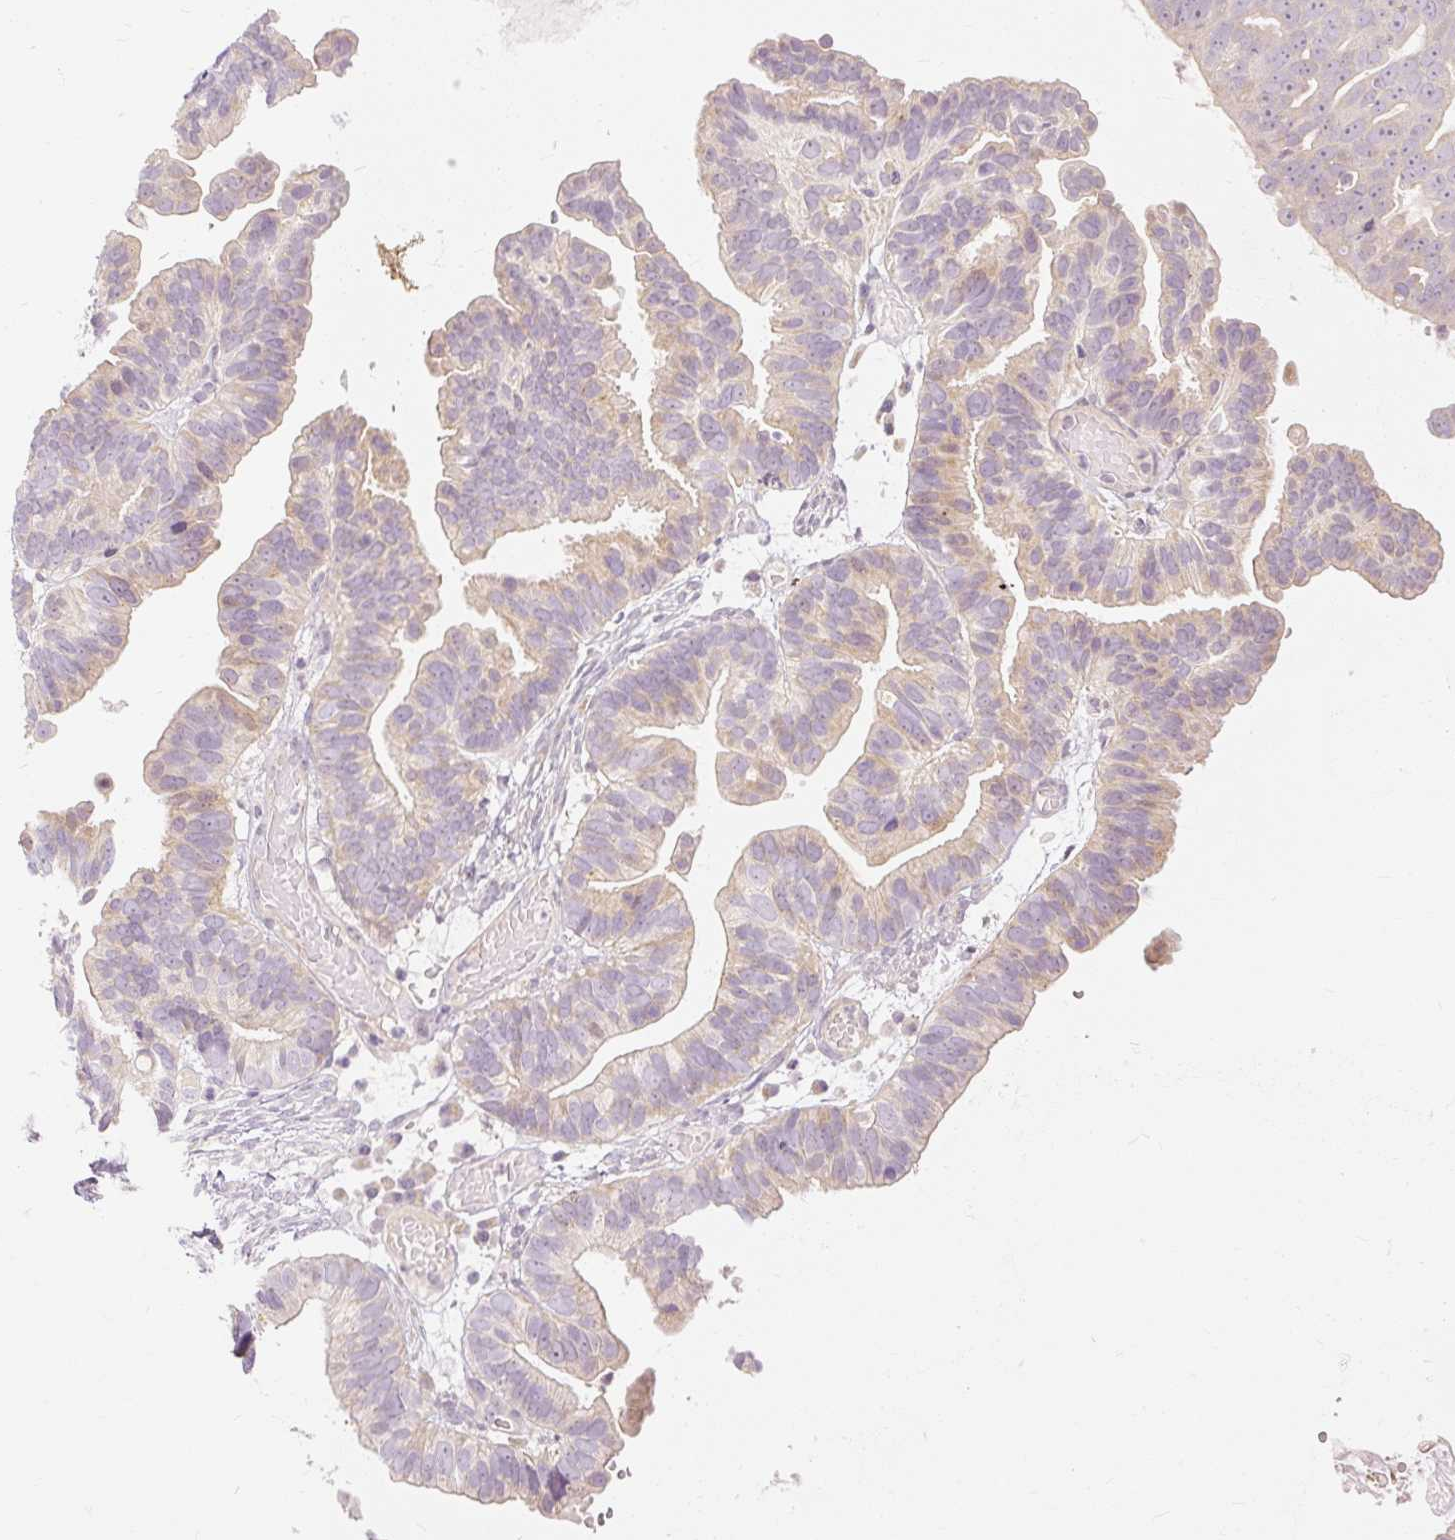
{"staining": {"intensity": "weak", "quantity": "25%-75%", "location": "cytoplasmic/membranous"}, "tissue": "ovarian cancer", "cell_type": "Tumor cells", "image_type": "cancer", "snomed": [{"axis": "morphology", "description": "Cystadenocarcinoma, serous, NOS"}, {"axis": "topography", "description": "Ovary"}], "caption": "Ovarian serous cystadenocarcinoma was stained to show a protein in brown. There is low levels of weak cytoplasmic/membranous expression in approximately 25%-75% of tumor cells. The staining is performed using DAB brown chromogen to label protein expression. The nuclei are counter-stained blue using hematoxylin.", "gene": "CAPN3", "patient": {"sex": "female", "age": 56}}